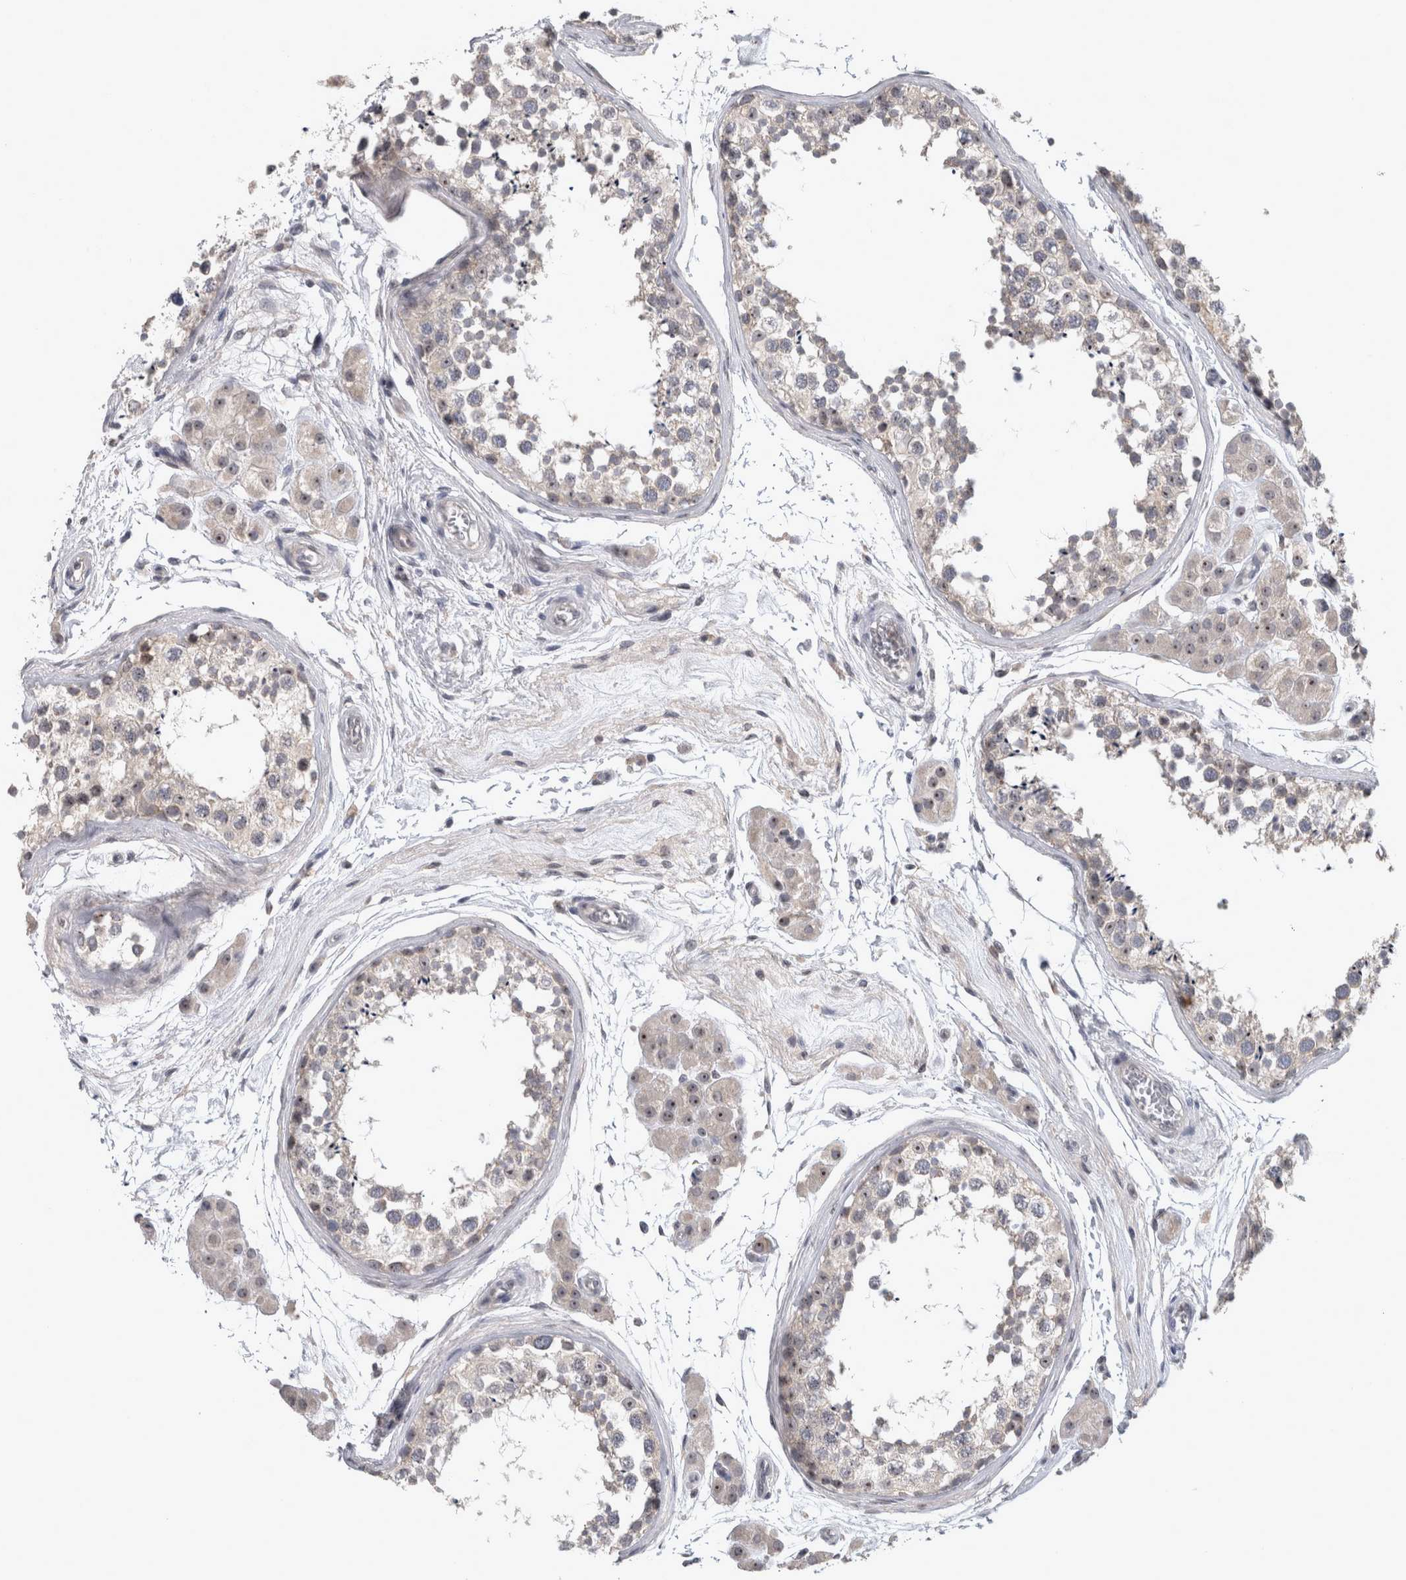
{"staining": {"intensity": "weak", "quantity": "<25%", "location": "nuclear"}, "tissue": "testis", "cell_type": "Cells in seminiferous ducts", "image_type": "normal", "snomed": [{"axis": "morphology", "description": "Normal tissue, NOS"}, {"axis": "topography", "description": "Testis"}], "caption": "The image reveals no significant positivity in cells in seminiferous ducts of testis. (Immunohistochemistry (ihc), brightfield microscopy, high magnification).", "gene": "RBM28", "patient": {"sex": "male", "age": 56}}